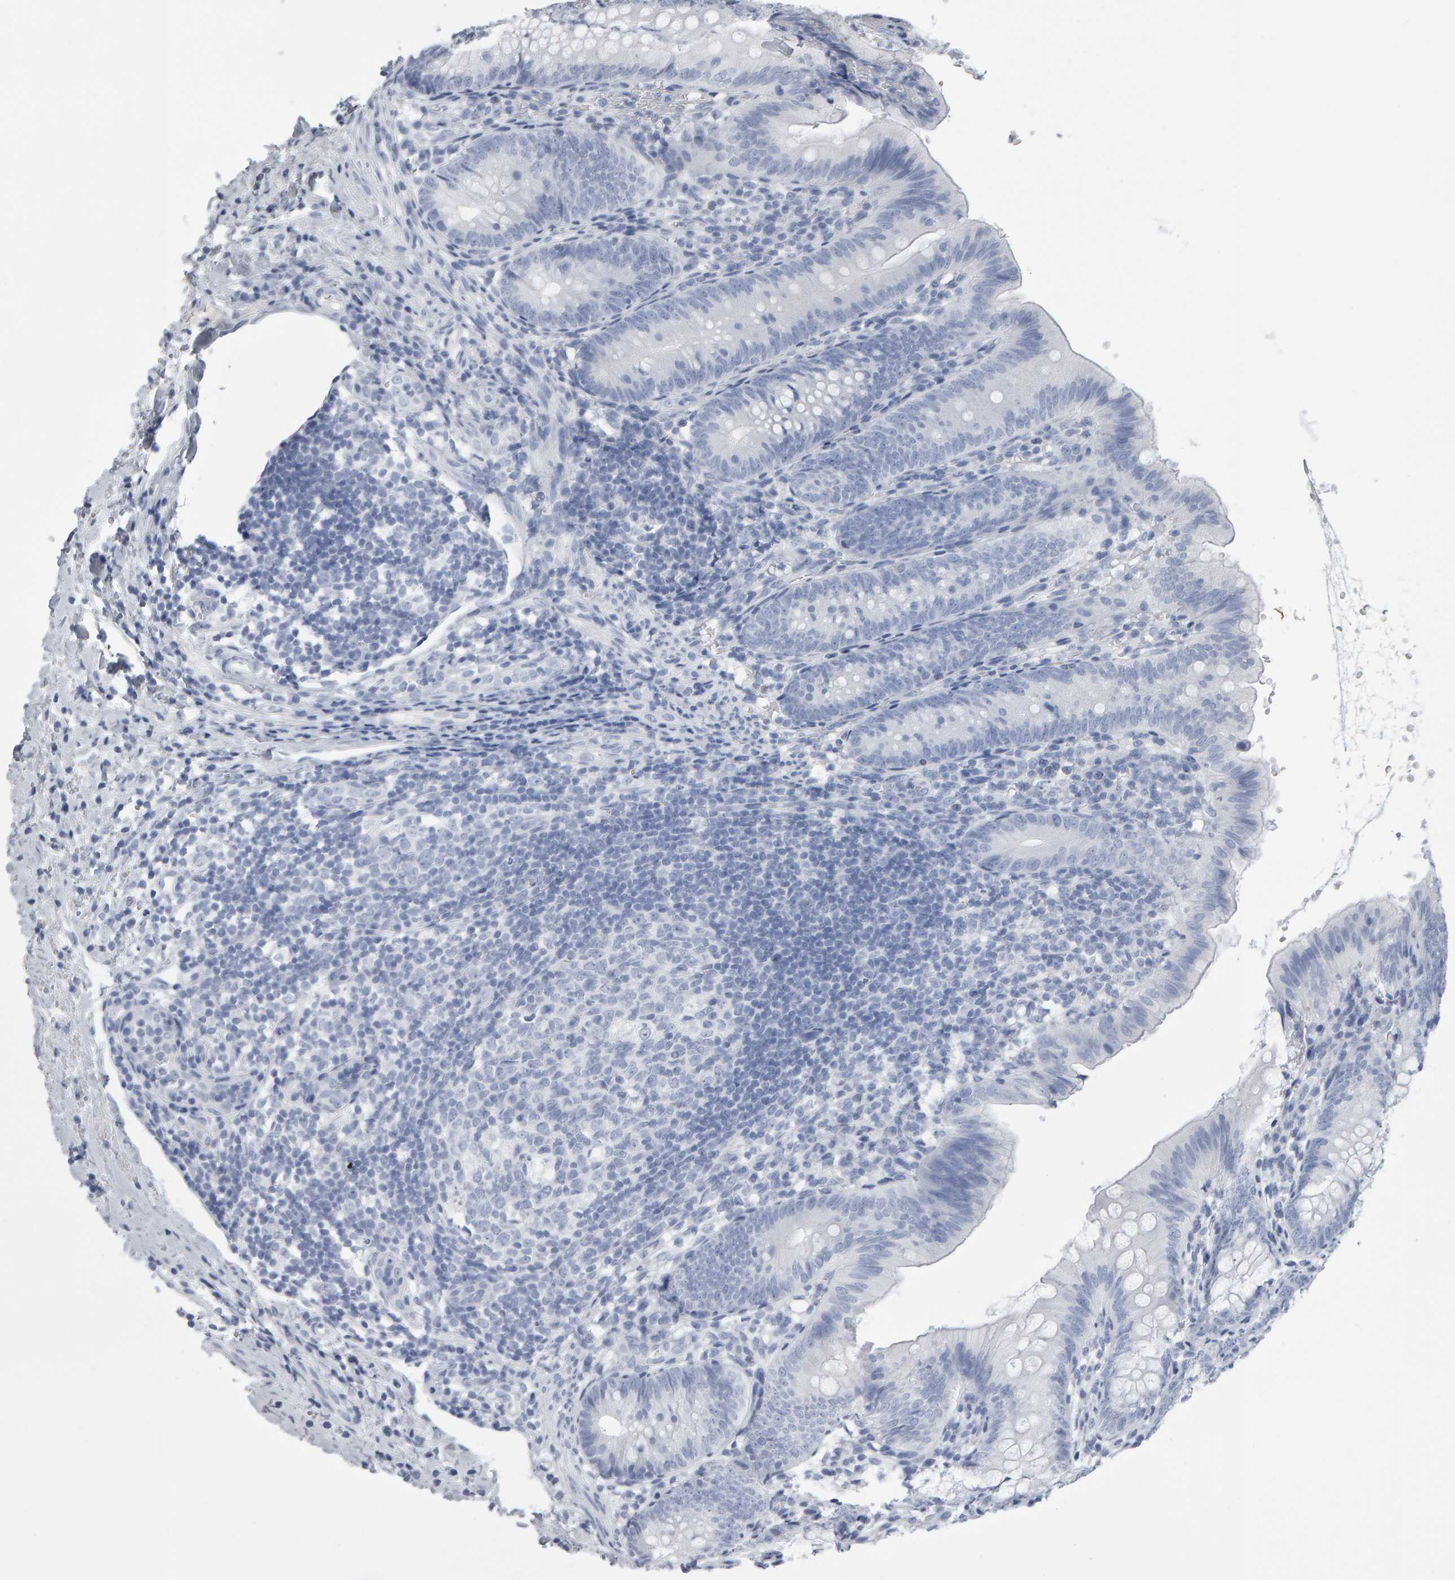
{"staining": {"intensity": "negative", "quantity": "none", "location": "none"}, "tissue": "appendix", "cell_type": "Glandular cells", "image_type": "normal", "snomed": [{"axis": "morphology", "description": "Normal tissue, NOS"}, {"axis": "topography", "description": "Appendix"}], "caption": "This is an immunohistochemistry (IHC) photomicrograph of unremarkable appendix. There is no positivity in glandular cells.", "gene": "NCDN", "patient": {"sex": "male", "age": 1}}